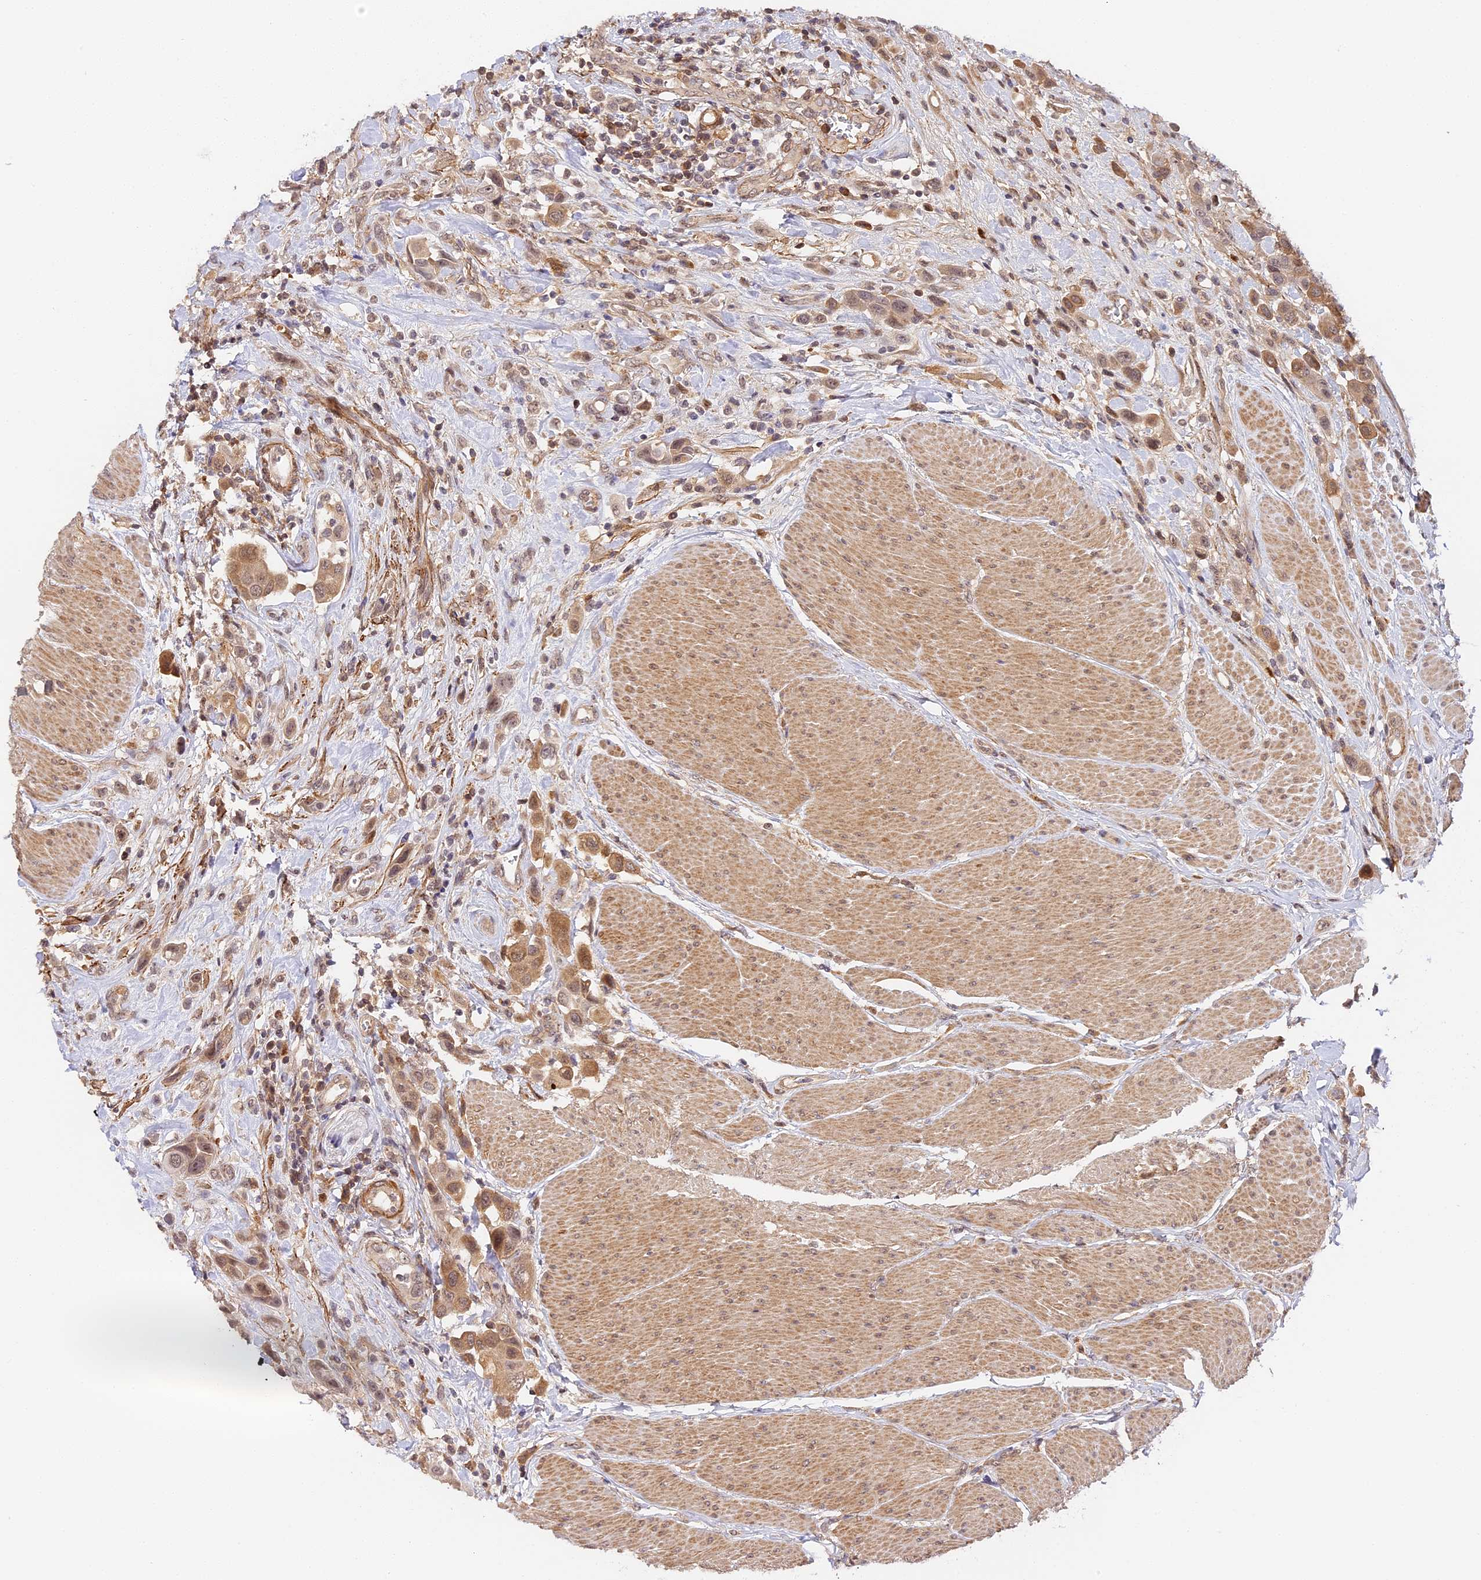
{"staining": {"intensity": "weak", "quantity": ">75%", "location": "cytoplasmic/membranous"}, "tissue": "urothelial cancer", "cell_type": "Tumor cells", "image_type": "cancer", "snomed": [{"axis": "morphology", "description": "Urothelial carcinoma, High grade"}, {"axis": "topography", "description": "Urinary bladder"}], "caption": "IHC image of urothelial cancer stained for a protein (brown), which demonstrates low levels of weak cytoplasmic/membranous expression in approximately >75% of tumor cells.", "gene": "IMPACT", "patient": {"sex": "male", "age": 50}}